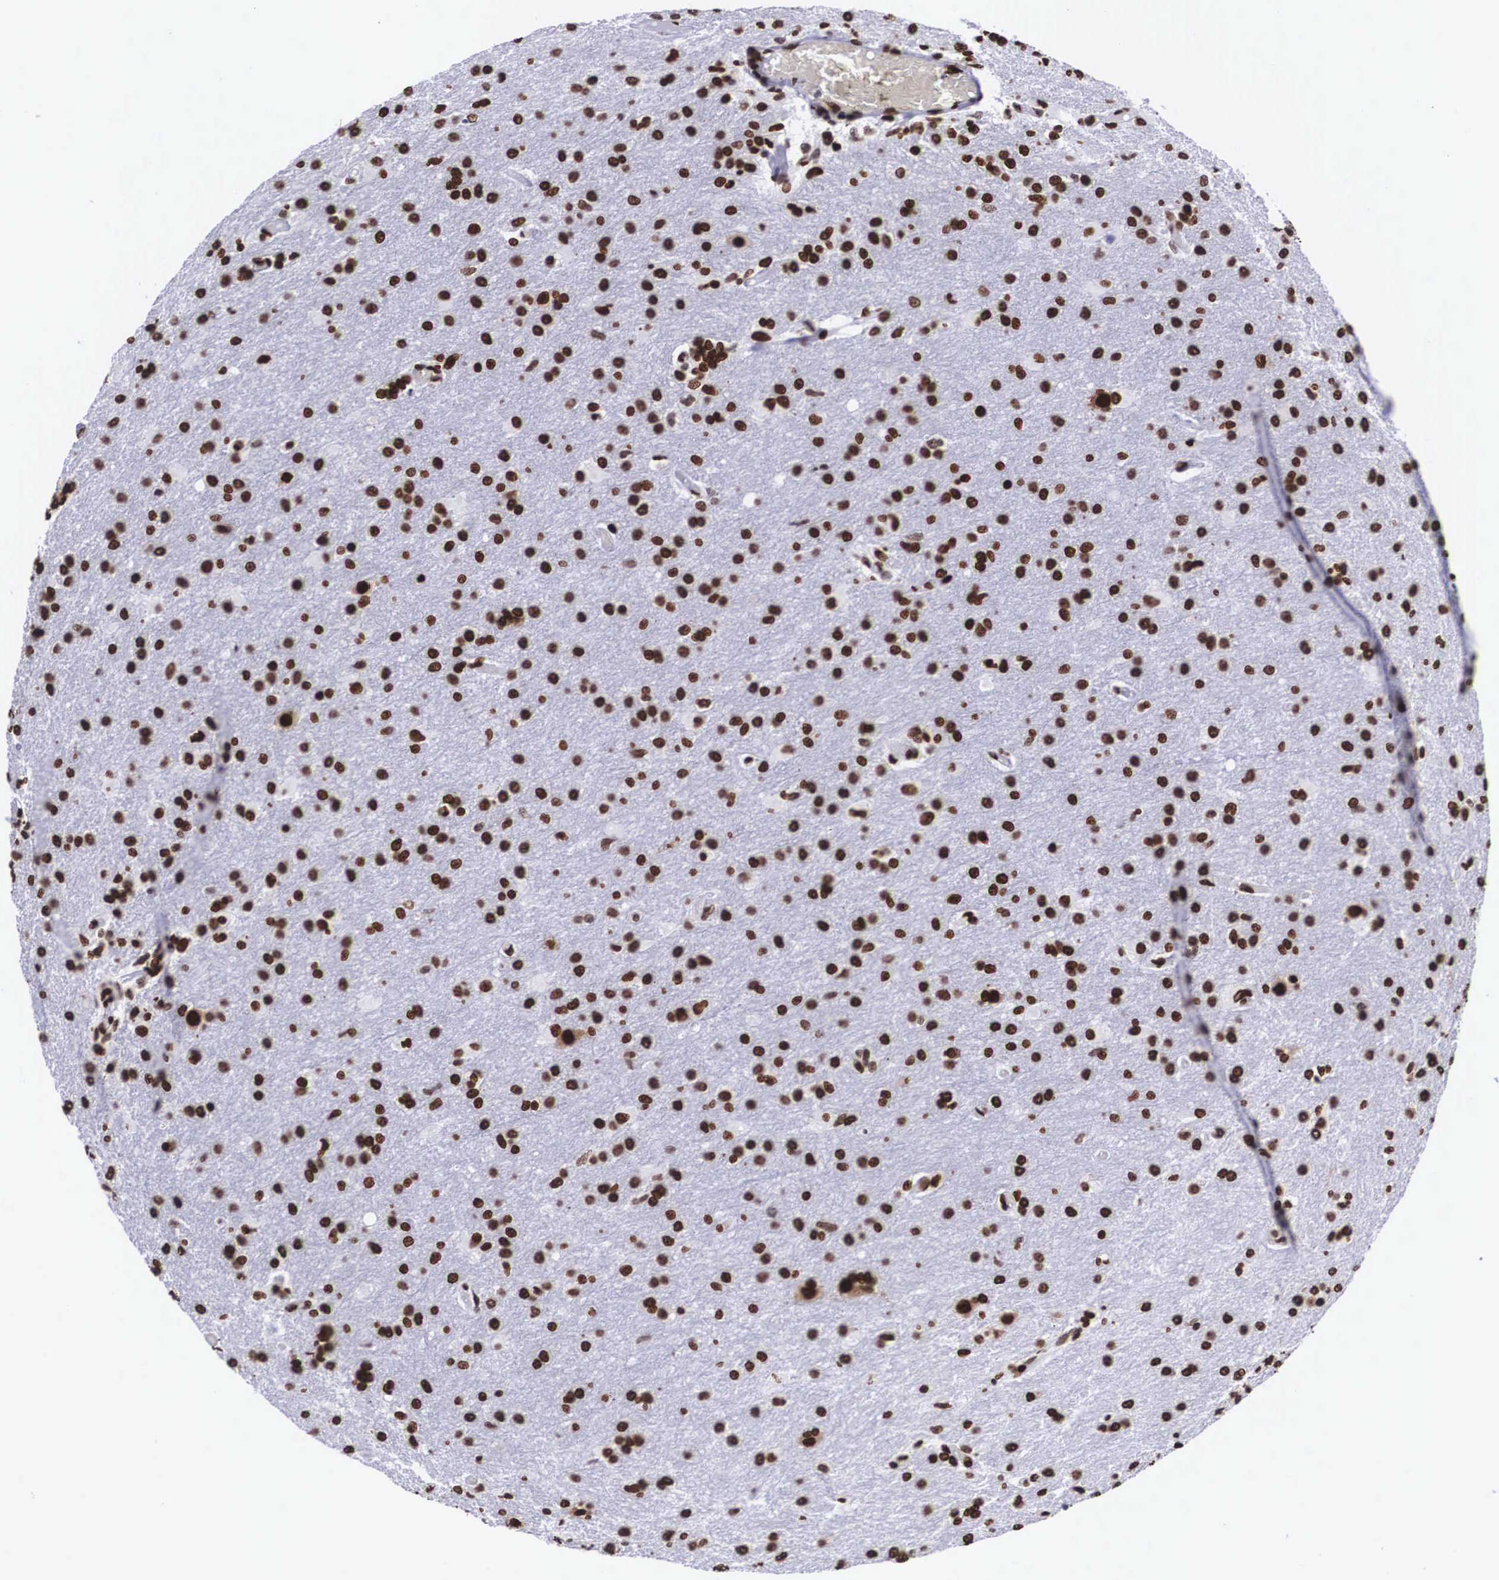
{"staining": {"intensity": "strong", "quantity": ">75%", "location": "nuclear"}, "tissue": "glioma", "cell_type": "Tumor cells", "image_type": "cancer", "snomed": [{"axis": "morphology", "description": "Glioma, malignant, High grade"}, {"axis": "topography", "description": "Brain"}], "caption": "Tumor cells display strong nuclear staining in about >75% of cells in glioma. (brown staining indicates protein expression, while blue staining denotes nuclei).", "gene": "MECP2", "patient": {"sex": "male", "age": 68}}